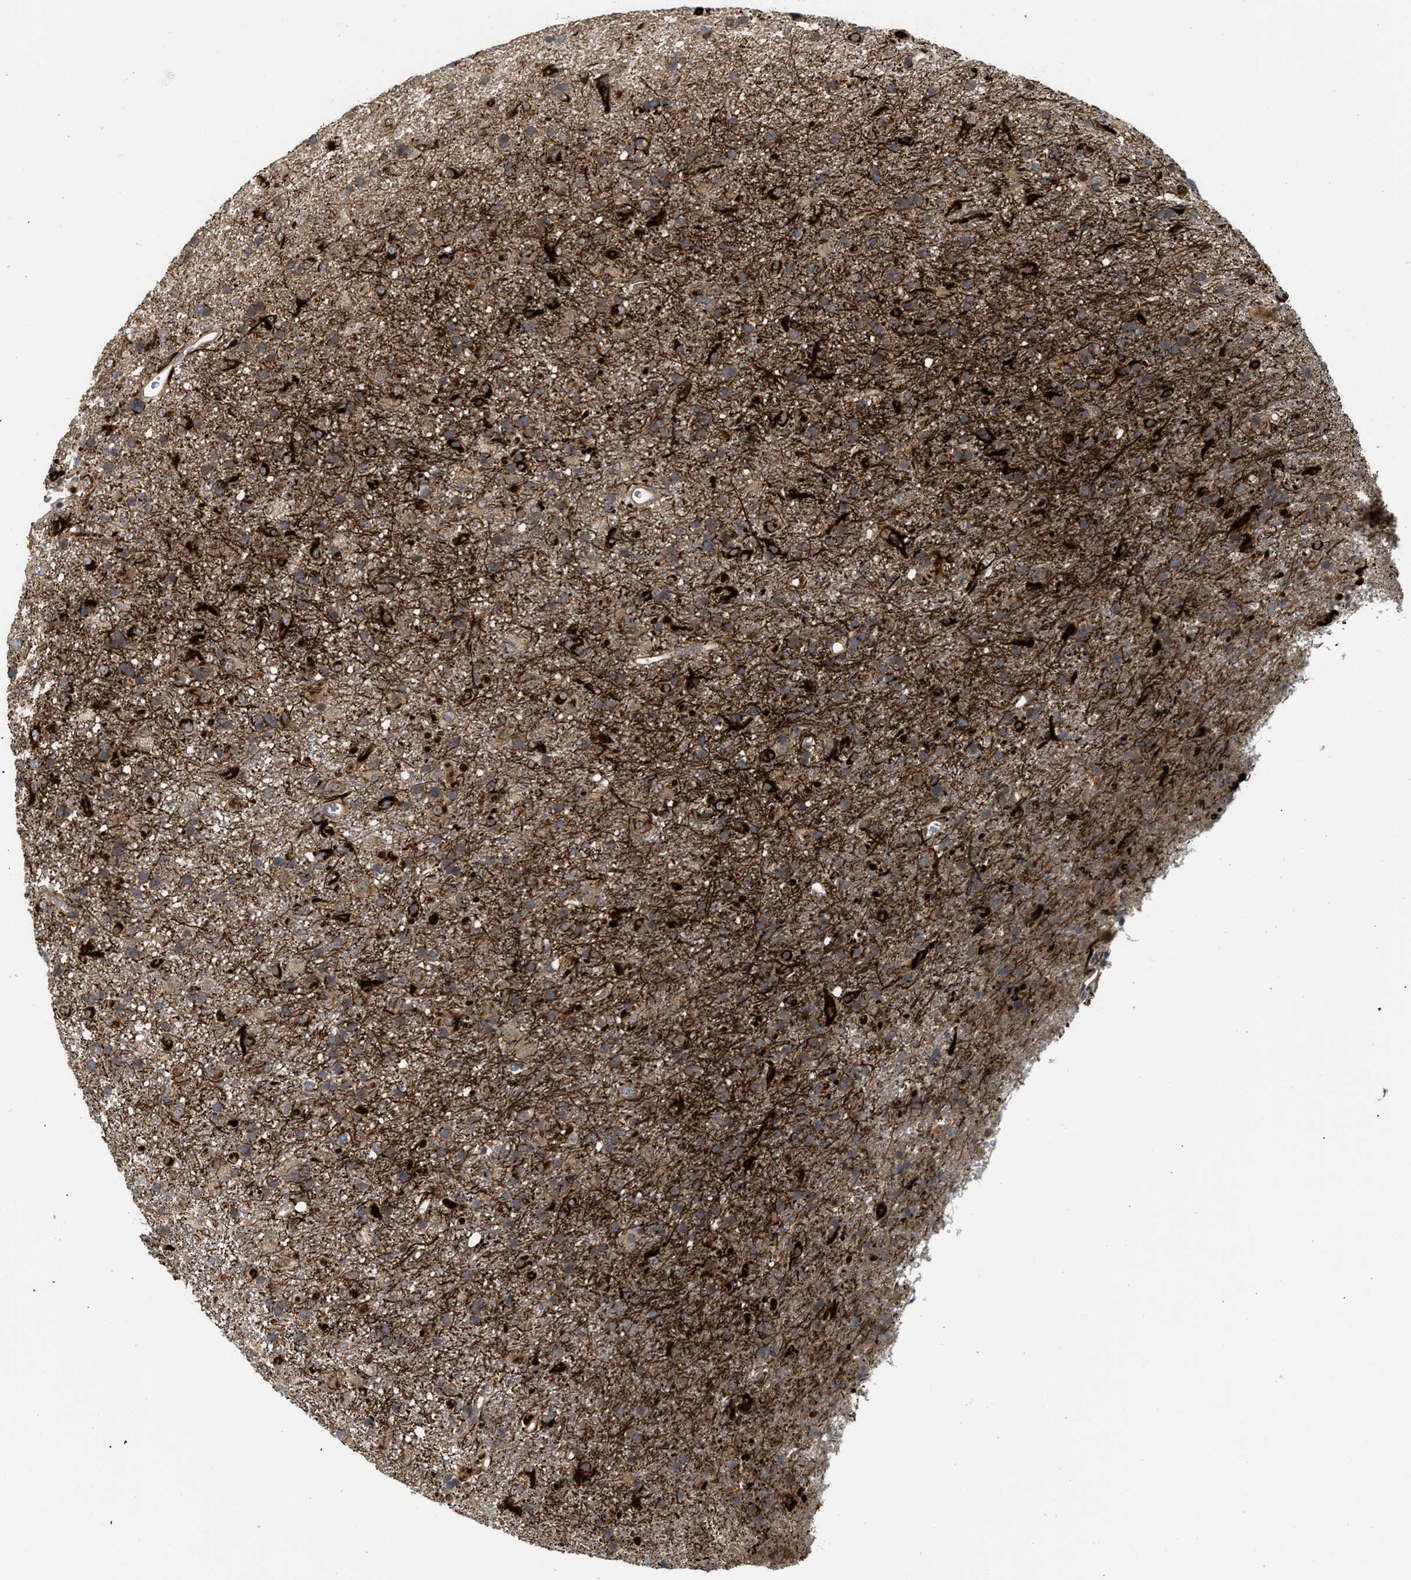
{"staining": {"intensity": "weak", "quantity": ">75%", "location": "cytoplasmic/membranous"}, "tissue": "glioma", "cell_type": "Tumor cells", "image_type": "cancer", "snomed": [{"axis": "morphology", "description": "Glioma, malignant, Low grade"}, {"axis": "topography", "description": "Brain"}], "caption": "A histopathology image showing weak cytoplasmic/membranous staining in approximately >75% of tumor cells in malignant low-grade glioma, as visualized by brown immunohistochemical staining.", "gene": "DNAJC28", "patient": {"sex": "male", "age": 65}}